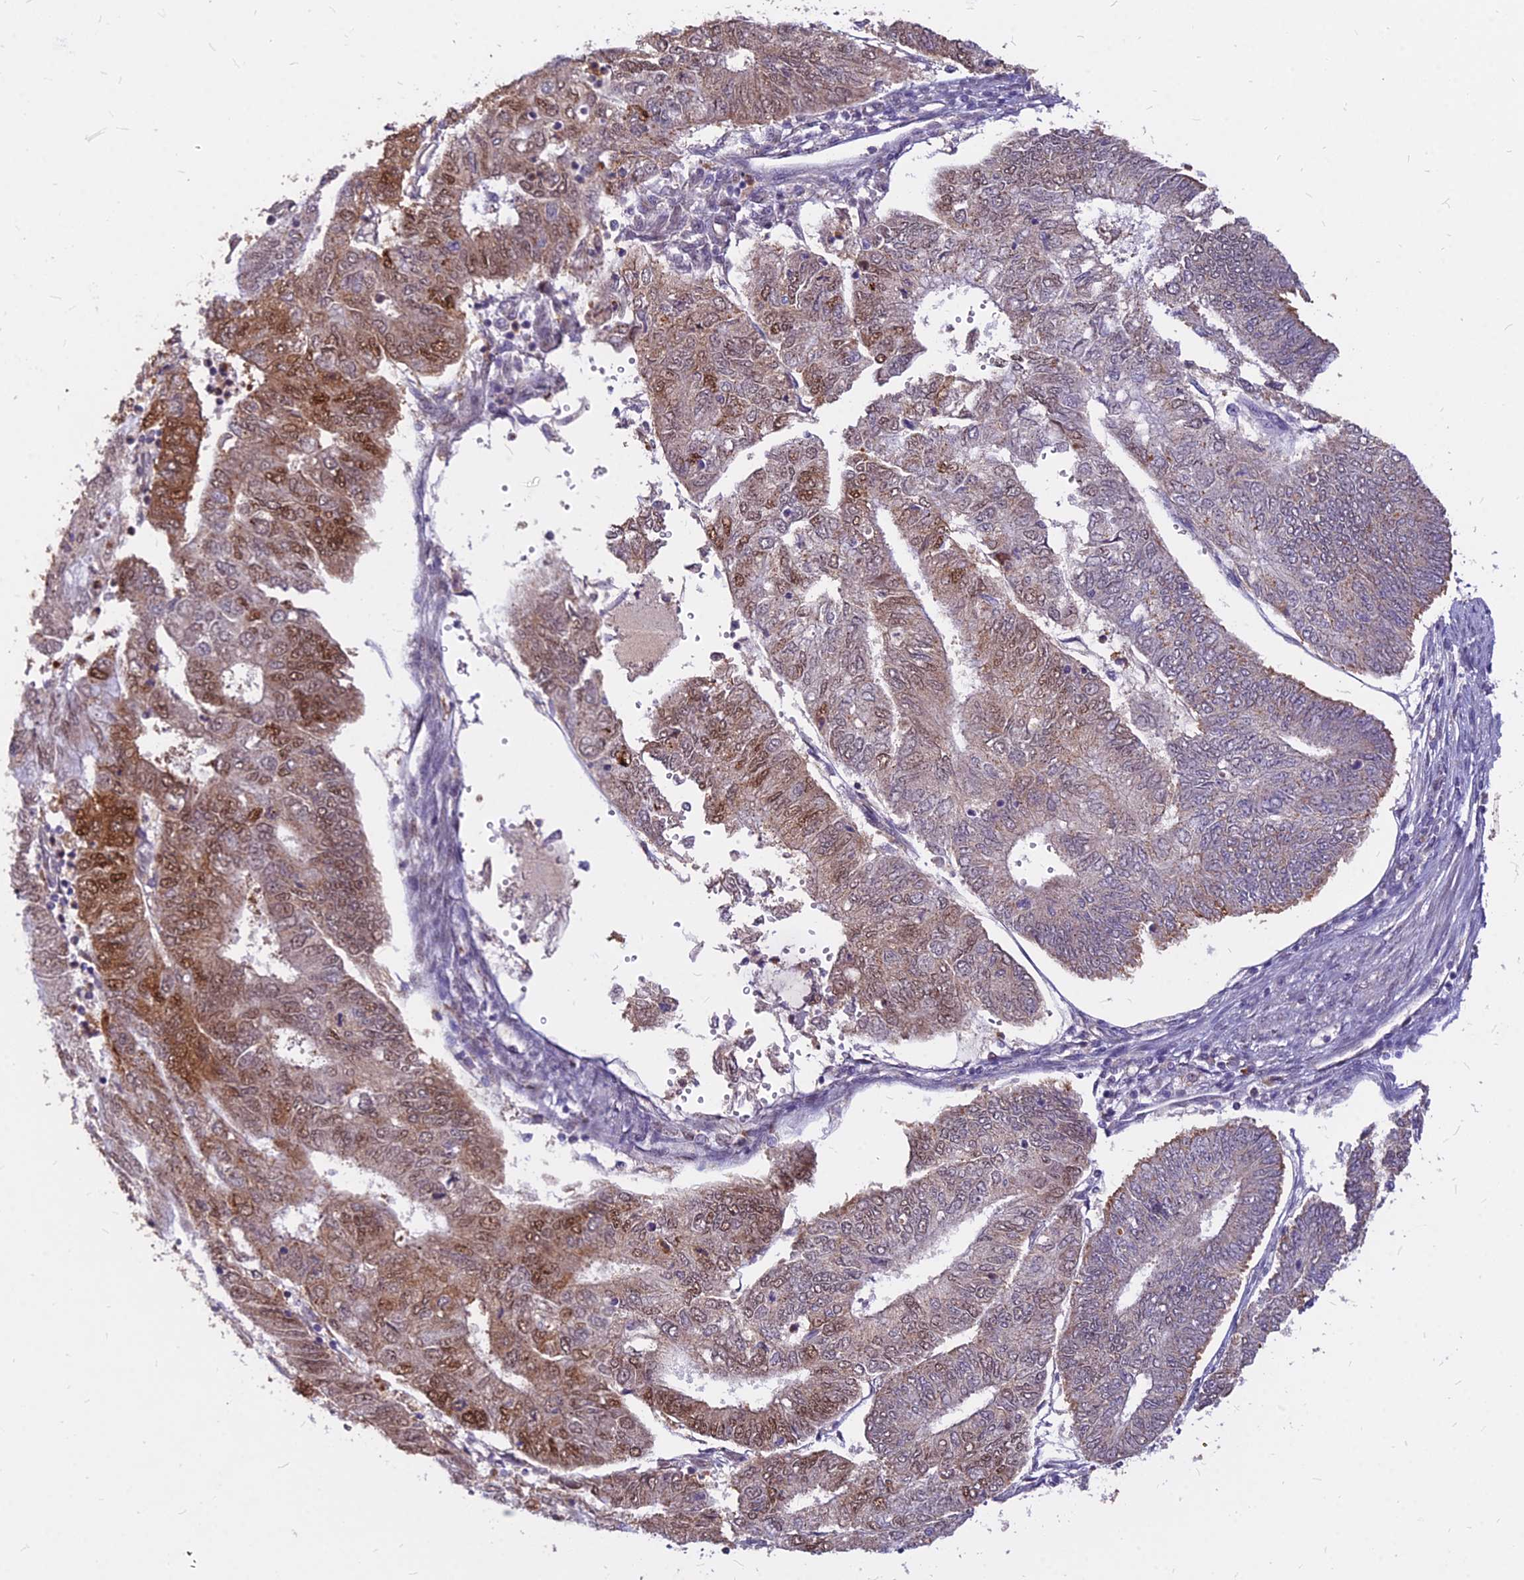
{"staining": {"intensity": "moderate", "quantity": ">75%", "location": "cytoplasmic/membranous,nuclear"}, "tissue": "endometrial cancer", "cell_type": "Tumor cells", "image_type": "cancer", "snomed": [{"axis": "morphology", "description": "Adenocarcinoma, NOS"}, {"axis": "topography", "description": "Endometrium"}], "caption": "Immunohistochemical staining of endometrial adenocarcinoma exhibits medium levels of moderate cytoplasmic/membranous and nuclear expression in about >75% of tumor cells.", "gene": "C11orf68", "patient": {"sex": "female", "age": 68}}